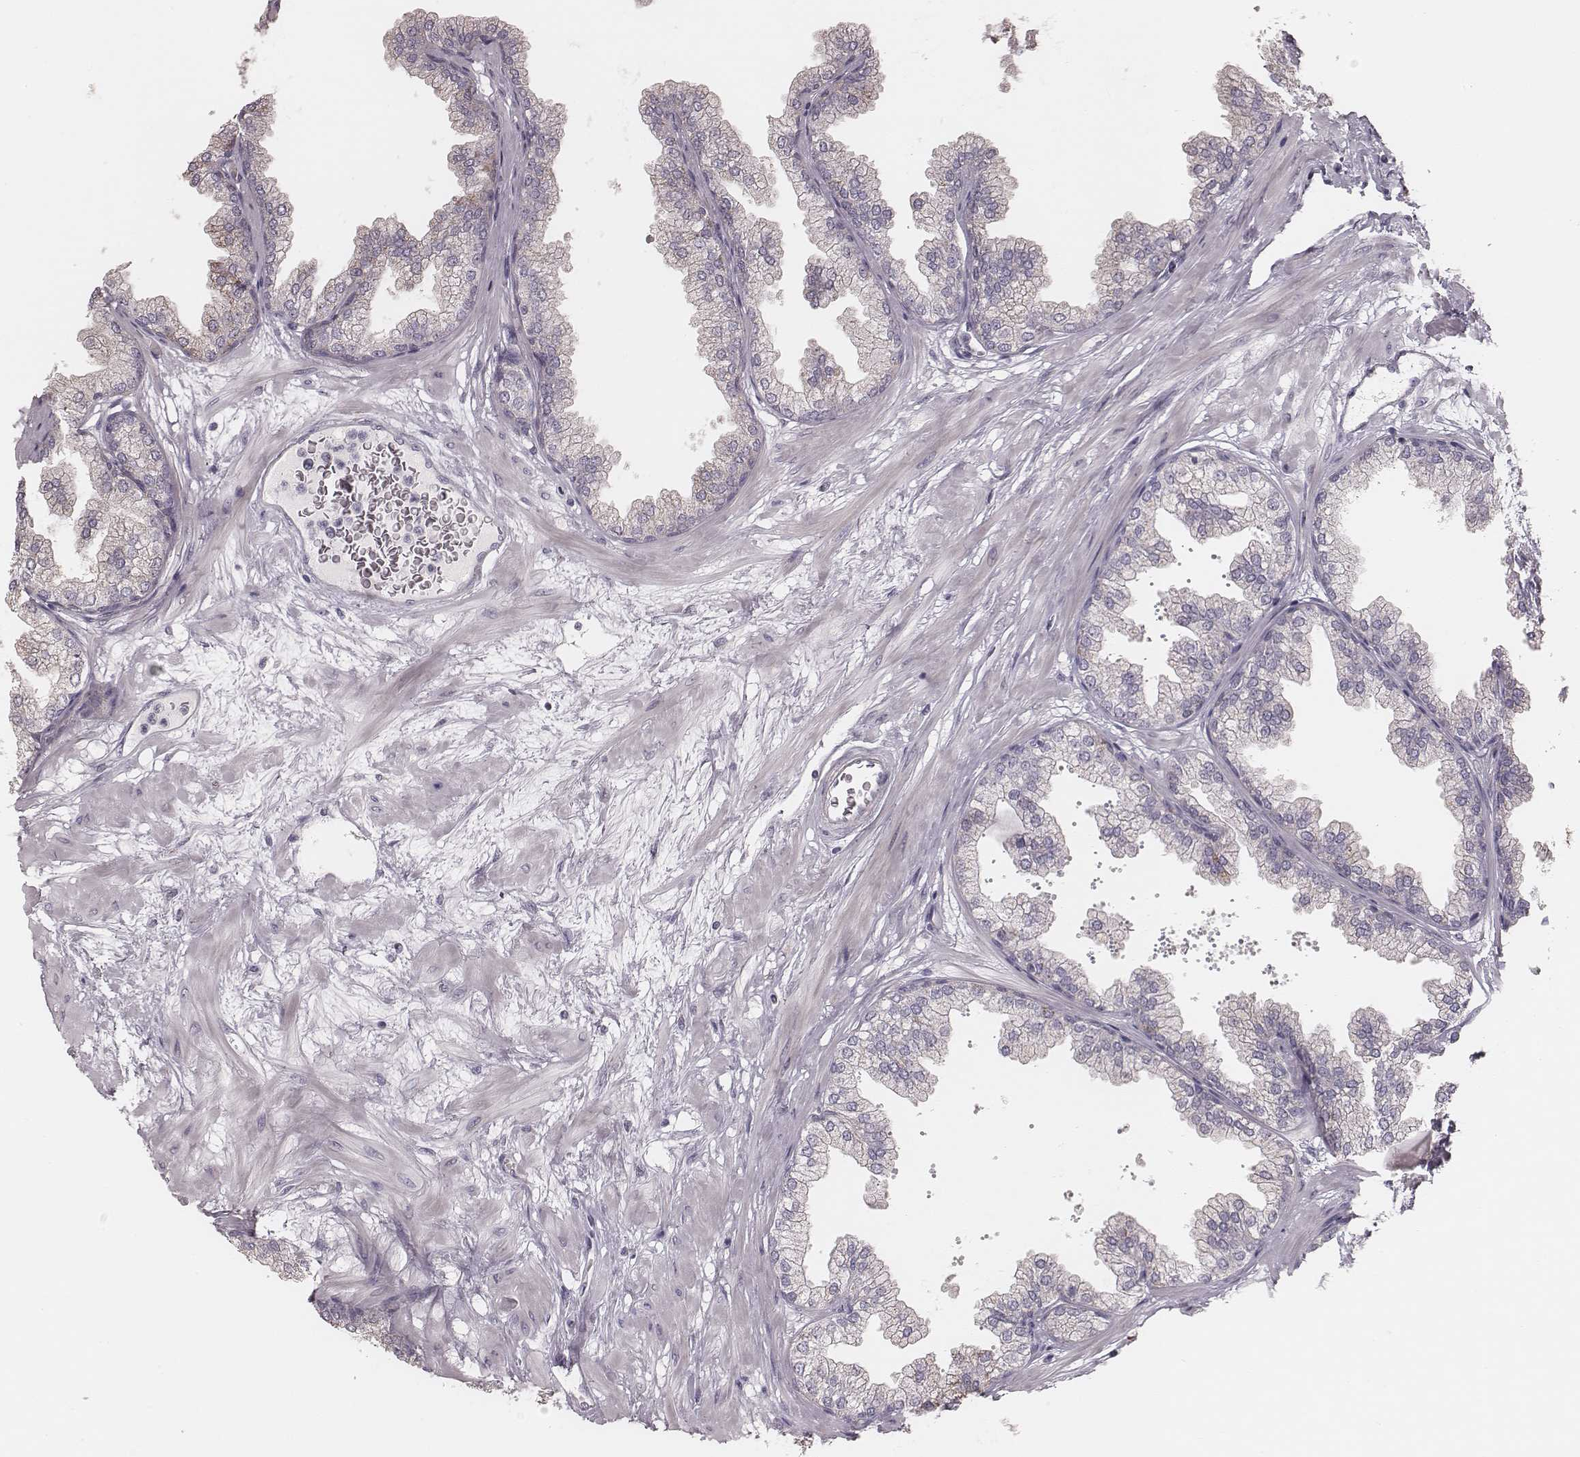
{"staining": {"intensity": "negative", "quantity": "none", "location": "none"}, "tissue": "prostate", "cell_type": "Glandular cells", "image_type": "normal", "snomed": [{"axis": "morphology", "description": "Normal tissue, NOS"}, {"axis": "topography", "description": "Prostate"}], "caption": "Unremarkable prostate was stained to show a protein in brown. There is no significant expression in glandular cells.", "gene": "KIF5C", "patient": {"sex": "male", "age": 37}}